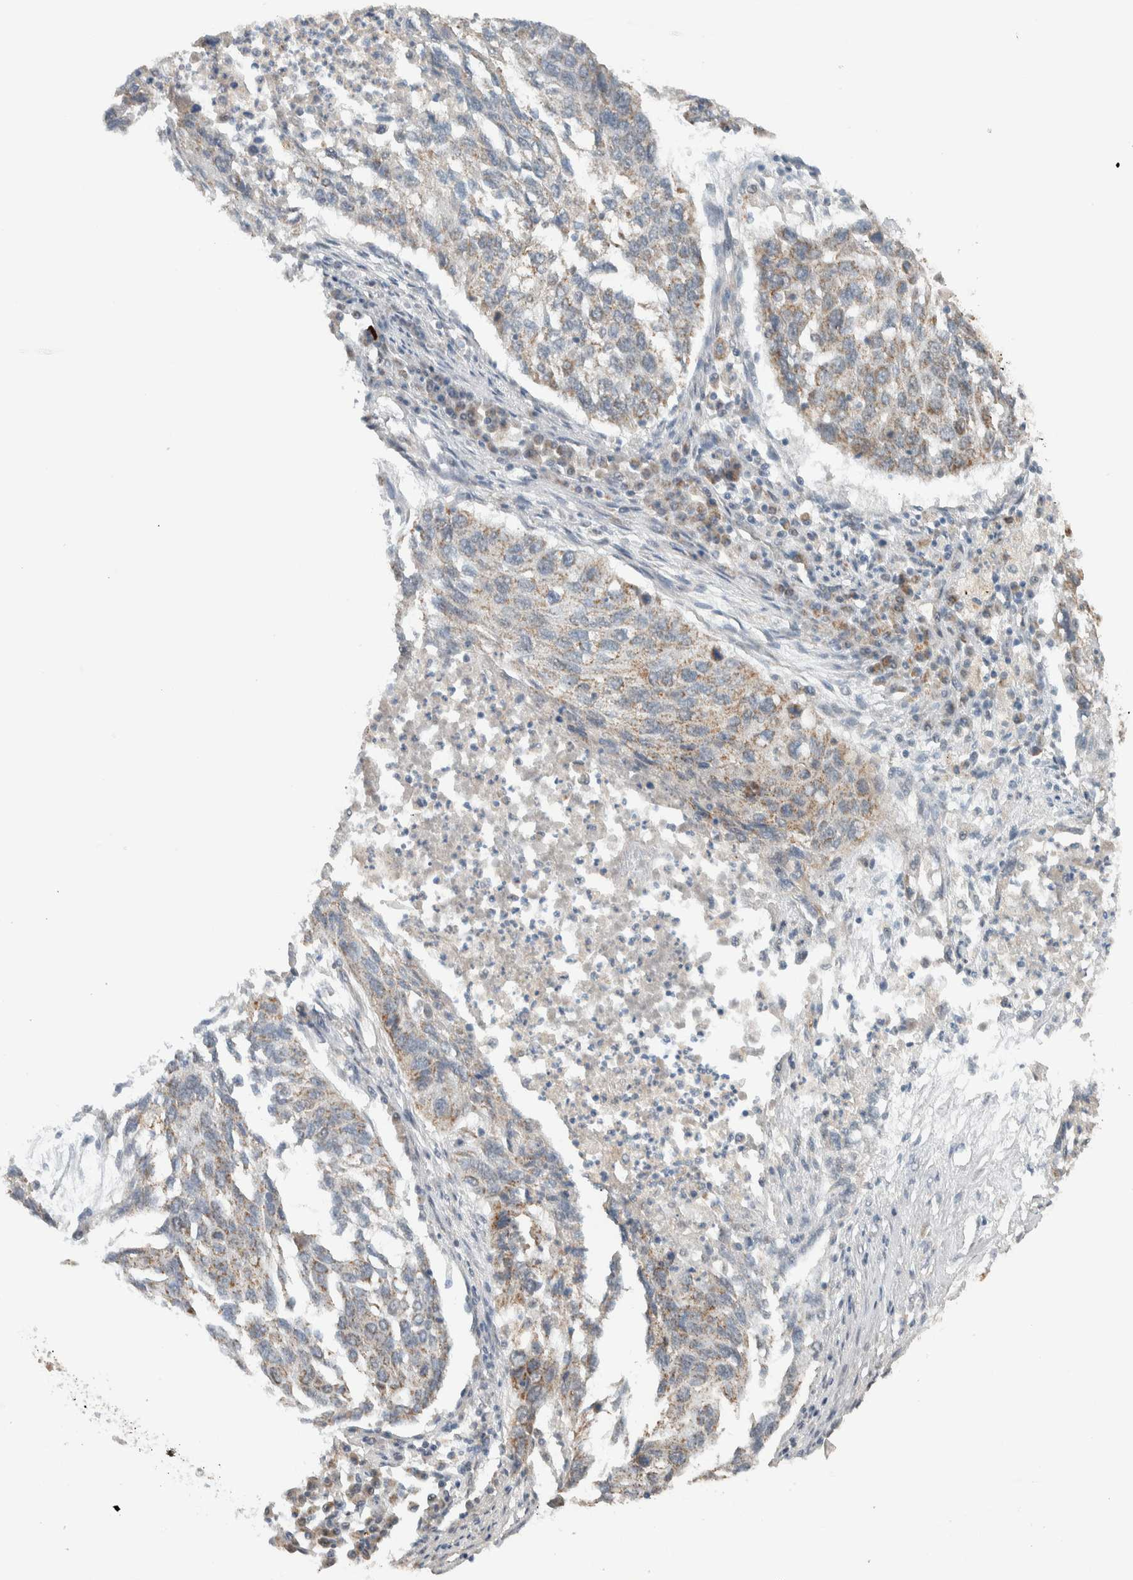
{"staining": {"intensity": "weak", "quantity": ">75%", "location": "cytoplasmic/membranous"}, "tissue": "lung cancer", "cell_type": "Tumor cells", "image_type": "cancer", "snomed": [{"axis": "morphology", "description": "Squamous cell carcinoma, NOS"}, {"axis": "topography", "description": "Lung"}], "caption": "Immunohistochemistry (IHC) micrograph of lung cancer stained for a protein (brown), which displays low levels of weak cytoplasmic/membranous expression in approximately >75% of tumor cells.", "gene": "MRPL41", "patient": {"sex": "female", "age": 63}}